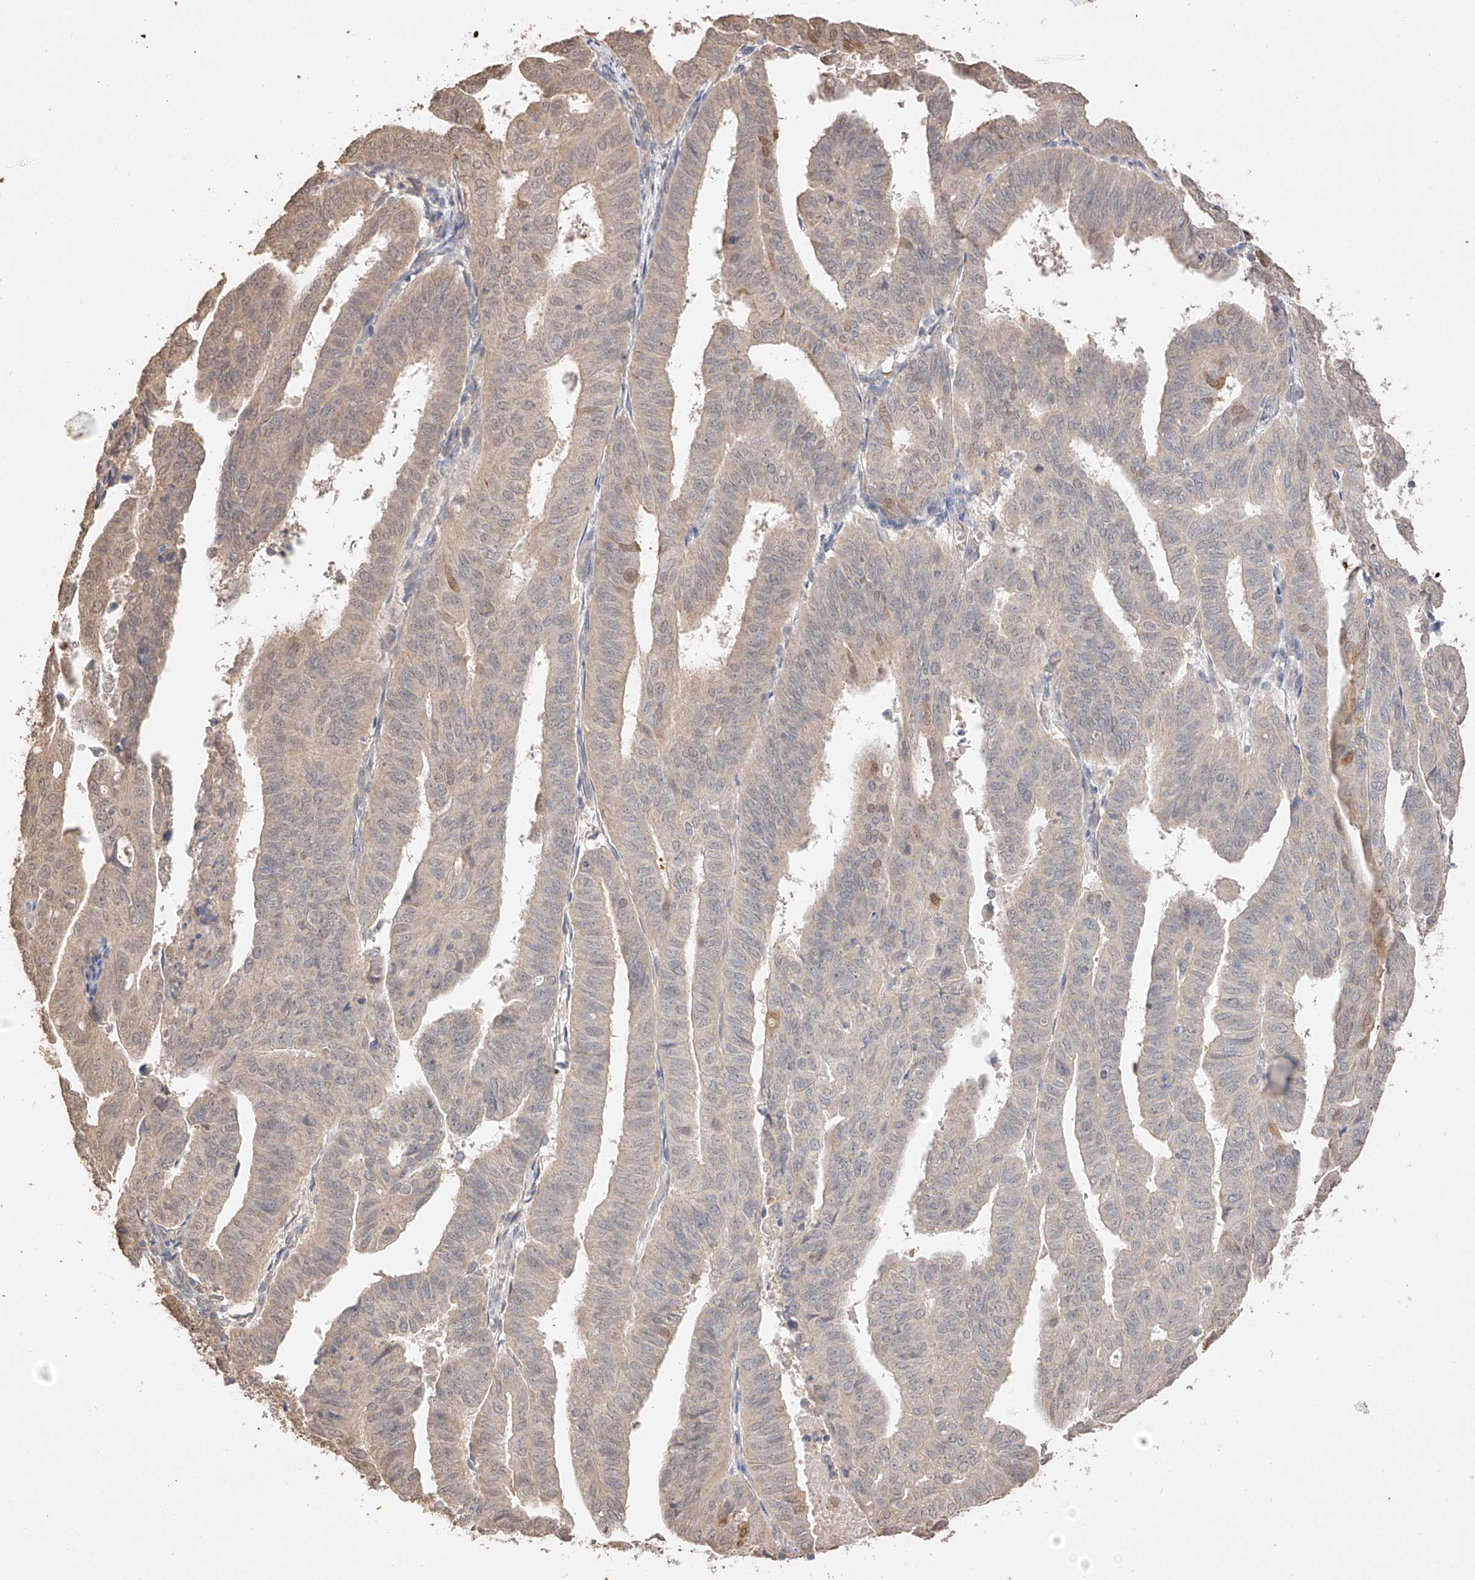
{"staining": {"intensity": "weak", "quantity": "25%-75%", "location": "cytoplasmic/membranous,nuclear"}, "tissue": "endometrial cancer", "cell_type": "Tumor cells", "image_type": "cancer", "snomed": [{"axis": "morphology", "description": "Adenocarcinoma, NOS"}, {"axis": "topography", "description": "Uterus"}], "caption": "Human endometrial cancer (adenocarcinoma) stained with a brown dye shows weak cytoplasmic/membranous and nuclear positive positivity in approximately 25%-75% of tumor cells.", "gene": "IL22RA2", "patient": {"sex": "female", "age": 77}}